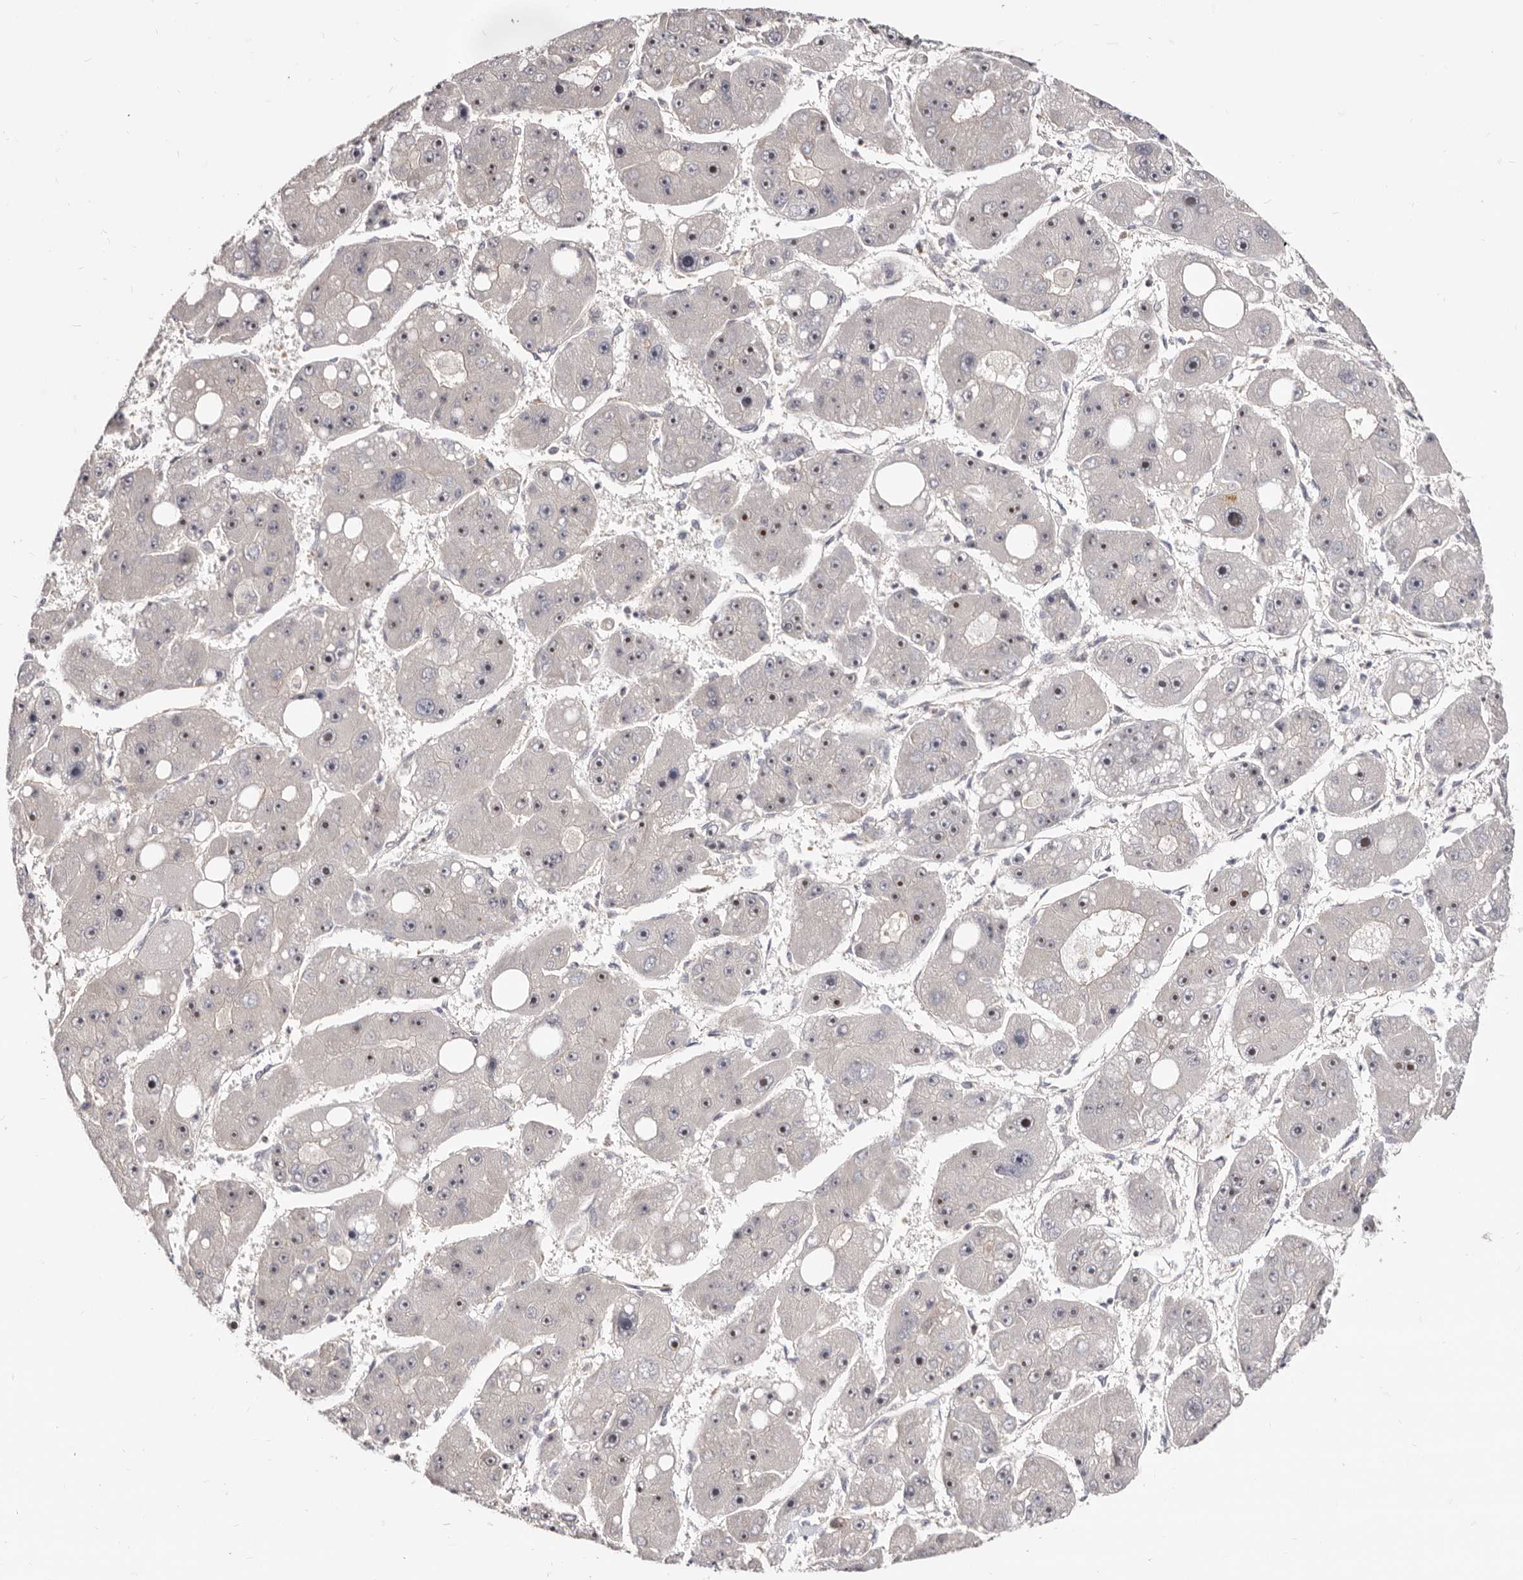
{"staining": {"intensity": "moderate", "quantity": "25%-75%", "location": "nuclear"}, "tissue": "liver cancer", "cell_type": "Tumor cells", "image_type": "cancer", "snomed": [{"axis": "morphology", "description": "Carcinoma, Hepatocellular, NOS"}, {"axis": "topography", "description": "Liver"}], "caption": "A high-resolution photomicrograph shows immunohistochemistry staining of liver cancer, which demonstrates moderate nuclear positivity in about 25%-75% of tumor cells. (DAB (3,3'-diaminobenzidine) = brown stain, brightfield microscopy at high magnification).", "gene": "GPATCH4", "patient": {"sex": "female", "age": 61}}